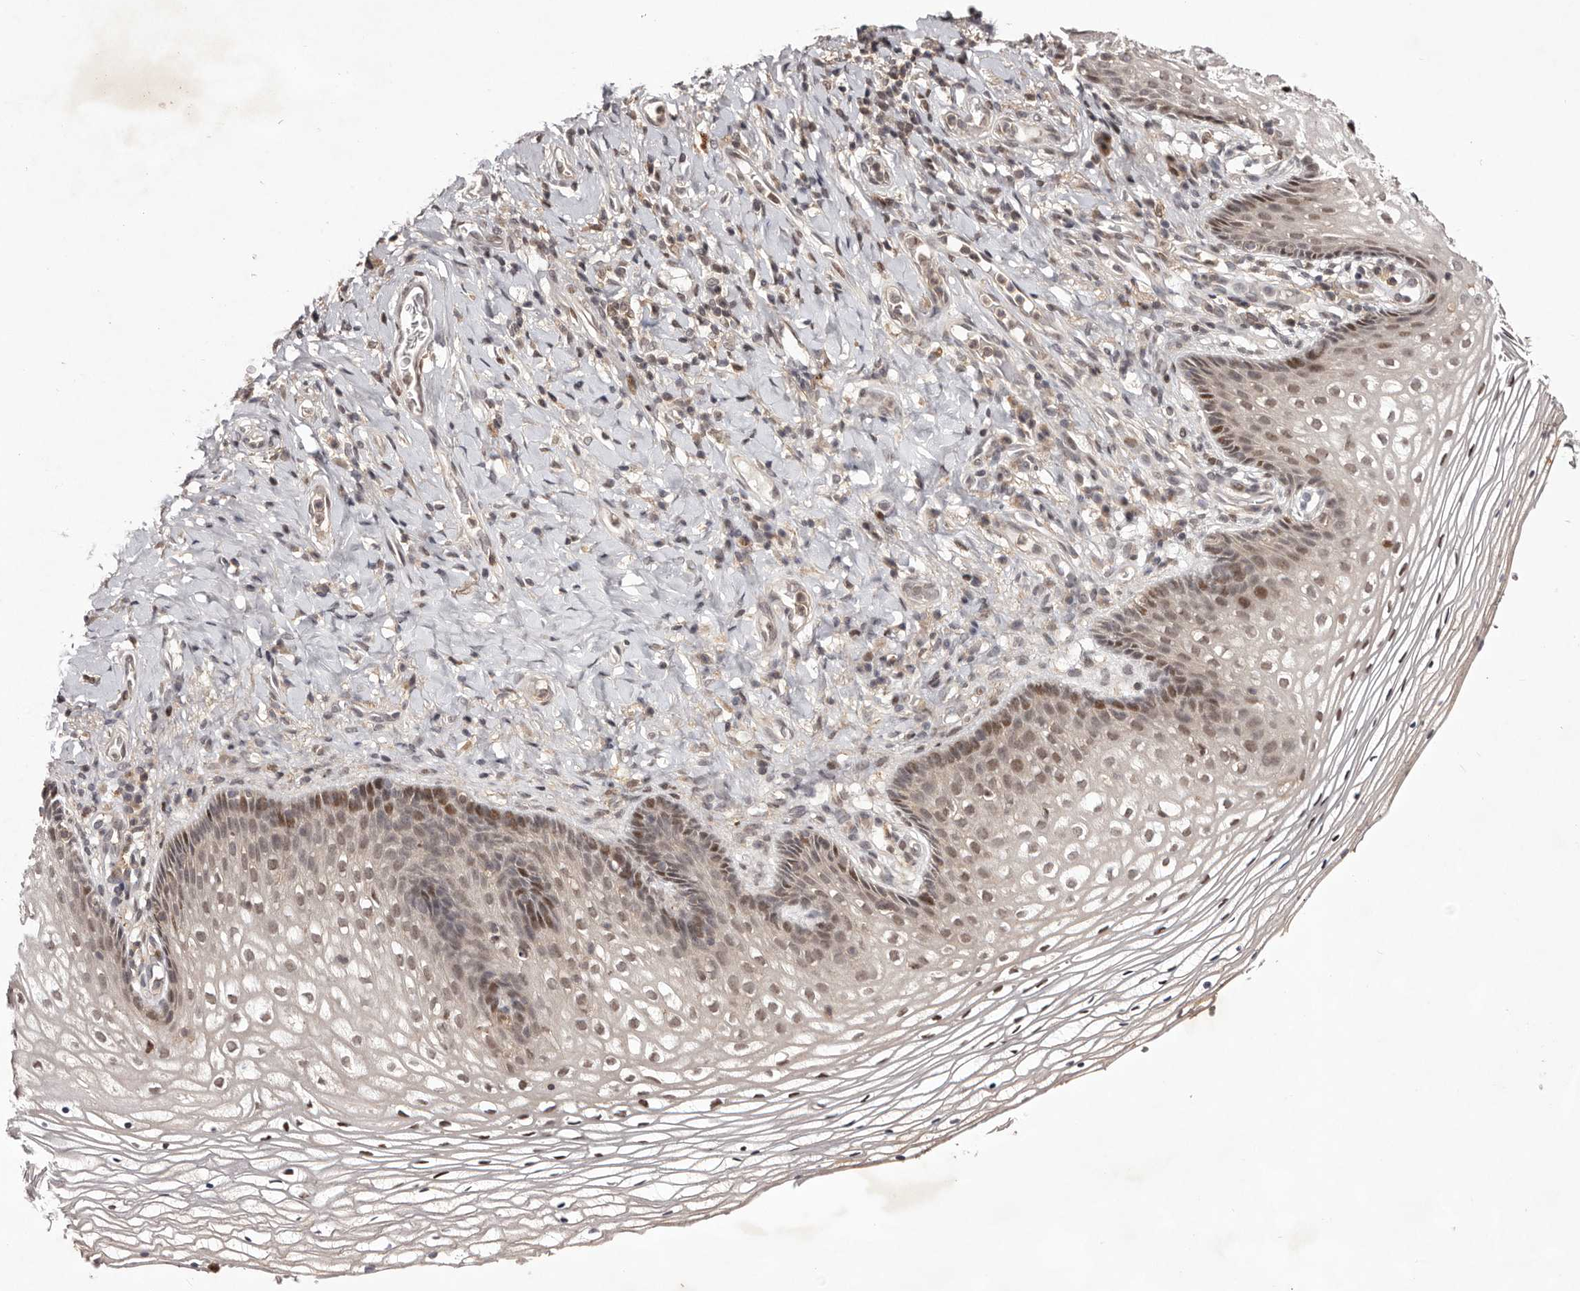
{"staining": {"intensity": "moderate", "quantity": "25%-75%", "location": "nuclear"}, "tissue": "vagina", "cell_type": "Squamous epithelial cells", "image_type": "normal", "snomed": [{"axis": "morphology", "description": "Normal tissue, NOS"}, {"axis": "topography", "description": "Vagina"}], "caption": "Immunohistochemistry image of unremarkable human vagina stained for a protein (brown), which exhibits medium levels of moderate nuclear expression in approximately 25%-75% of squamous epithelial cells.", "gene": "FBXO5", "patient": {"sex": "female", "age": 60}}